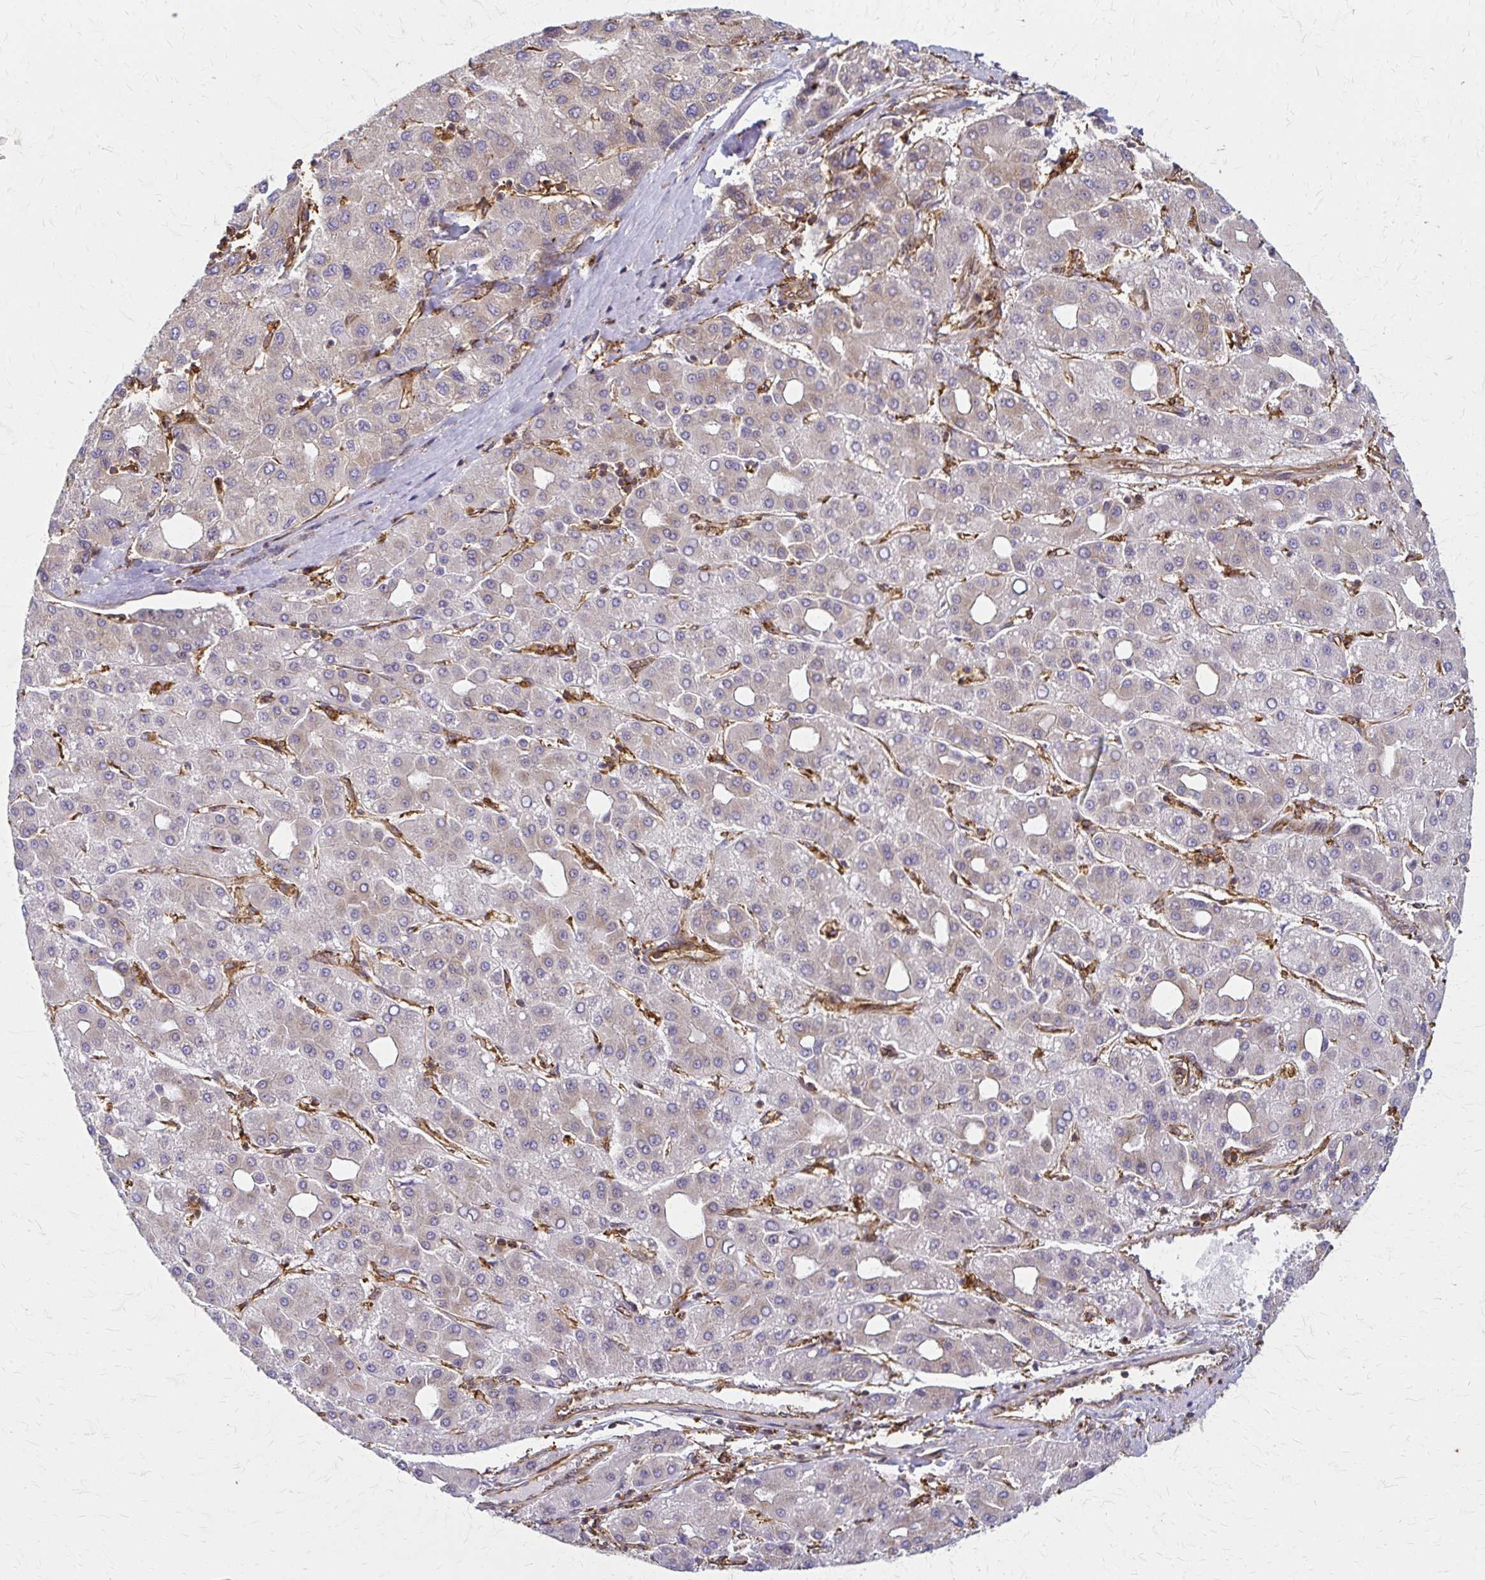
{"staining": {"intensity": "weak", "quantity": "<25%", "location": "cytoplasmic/membranous"}, "tissue": "liver cancer", "cell_type": "Tumor cells", "image_type": "cancer", "snomed": [{"axis": "morphology", "description": "Carcinoma, Hepatocellular, NOS"}, {"axis": "topography", "description": "Liver"}], "caption": "IHC of human liver hepatocellular carcinoma exhibits no expression in tumor cells.", "gene": "WASF2", "patient": {"sex": "male", "age": 65}}